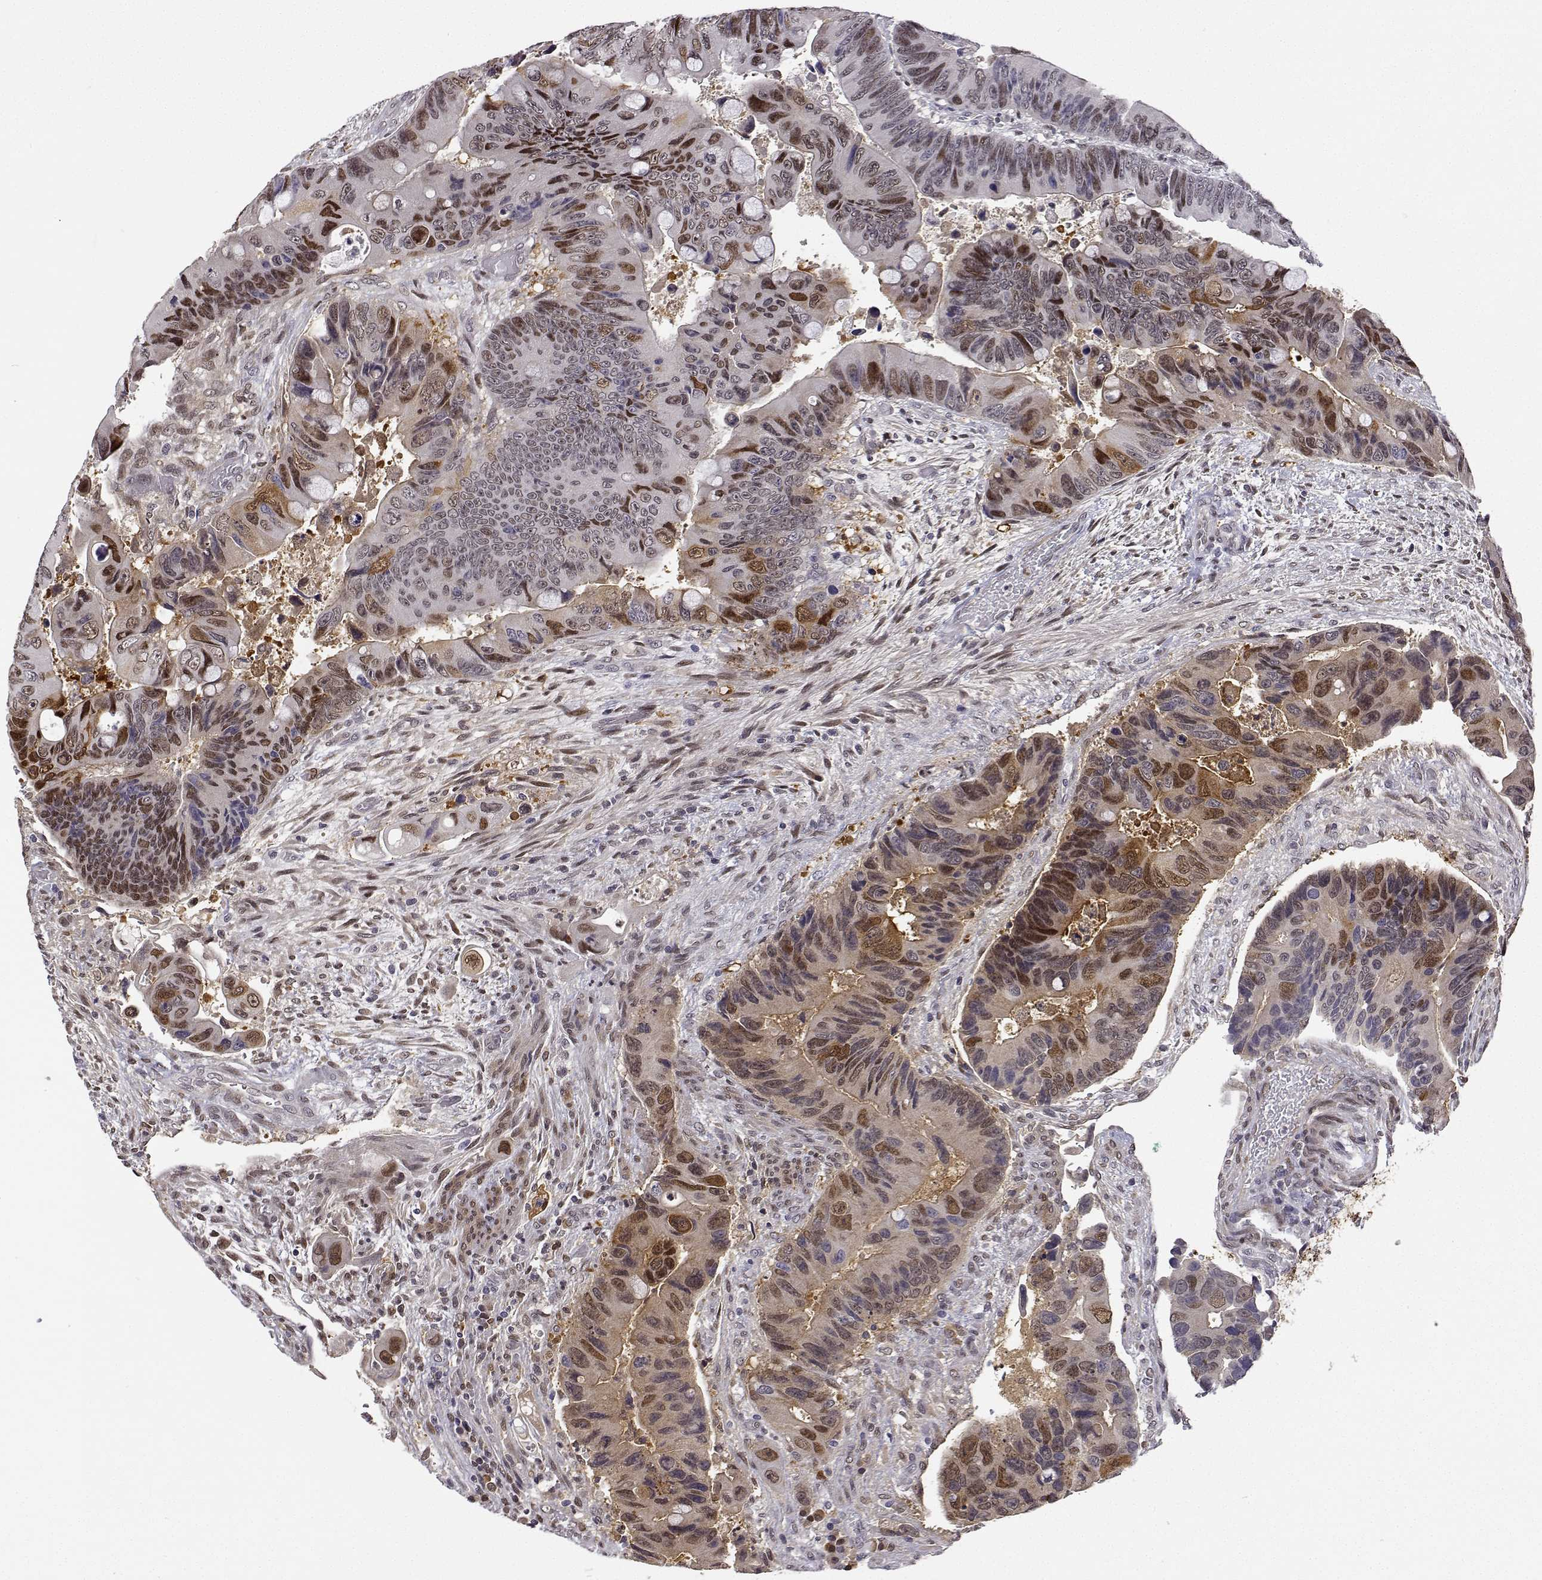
{"staining": {"intensity": "moderate", "quantity": "25%-75%", "location": "cytoplasmic/membranous,nuclear"}, "tissue": "colorectal cancer", "cell_type": "Tumor cells", "image_type": "cancer", "snomed": [{"axis": "morphology", "description": "Adenocarcinoma, NOS"}, {"axis": "topography", "description": "Rectum"}], "caption": "A medium amount of moderate cytoplasmic/membranous and nuclear positivity is appreciated in approximately 25%-75% of tumor cells in adenocarcinoma (colorectal) tissue. (Brightfield microscopy of DAB IHC at high magnification).", "gene": "PHGDH", "patient": {"sex": "male", "age": 63}}